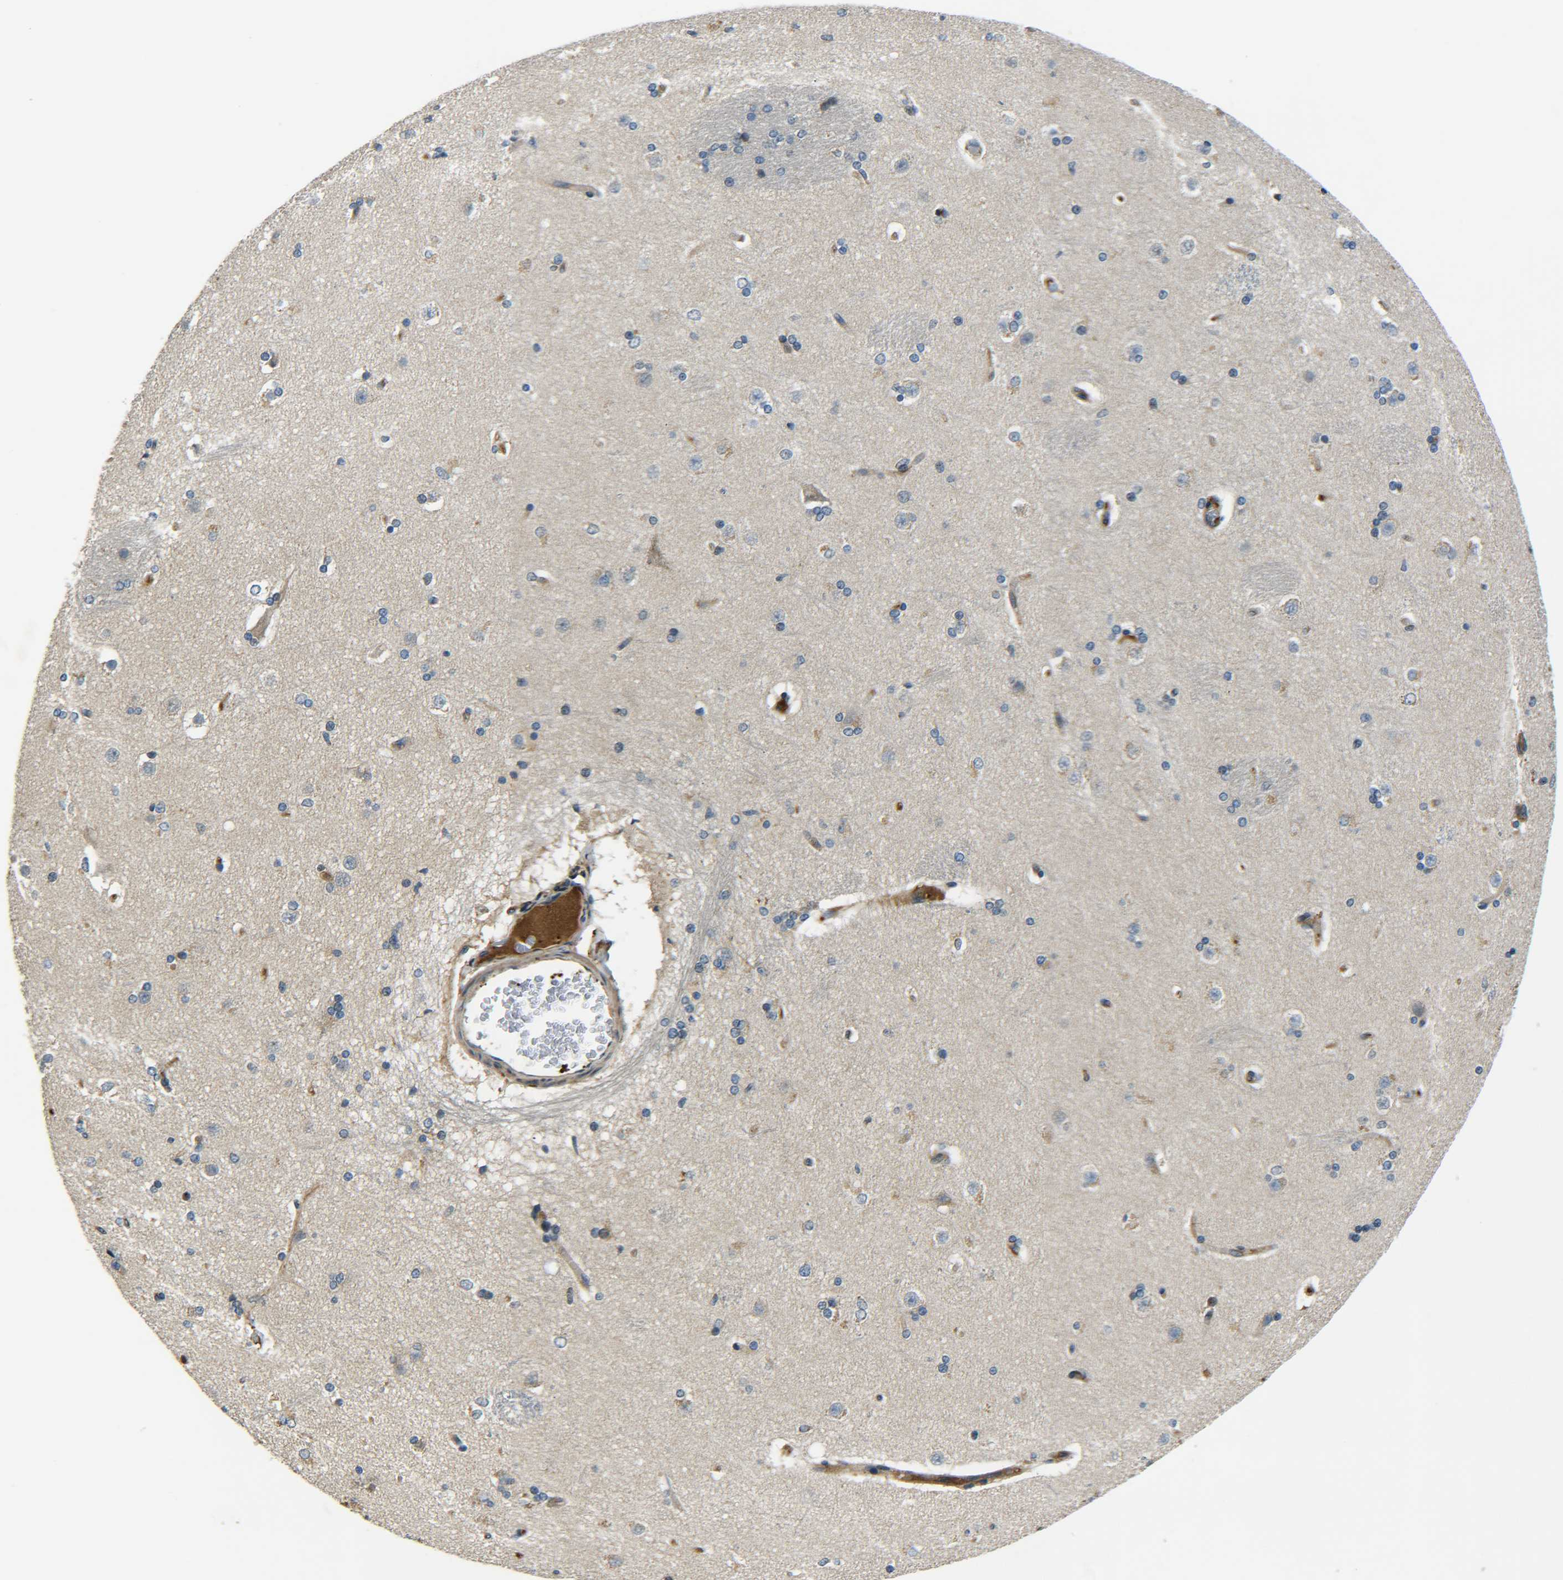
{"staining": {"intensity": "negative", "quantity": "none", "location": "none"}, "tissue": "caudate", "cell_type": "Glial cells", "image_type": "normal", "snomed": [{"axis": "morphology", "description": "Normal tissue, NOS"}, {"axis": "topography", "description": "Lateral ventricle wall"}], "caption": "This is an IHC histopathology image of unremarkable caudate. There is no positivity in glial cells.", "gene": "RAB1B", "patient": {"sex": "female", "age": 19}}